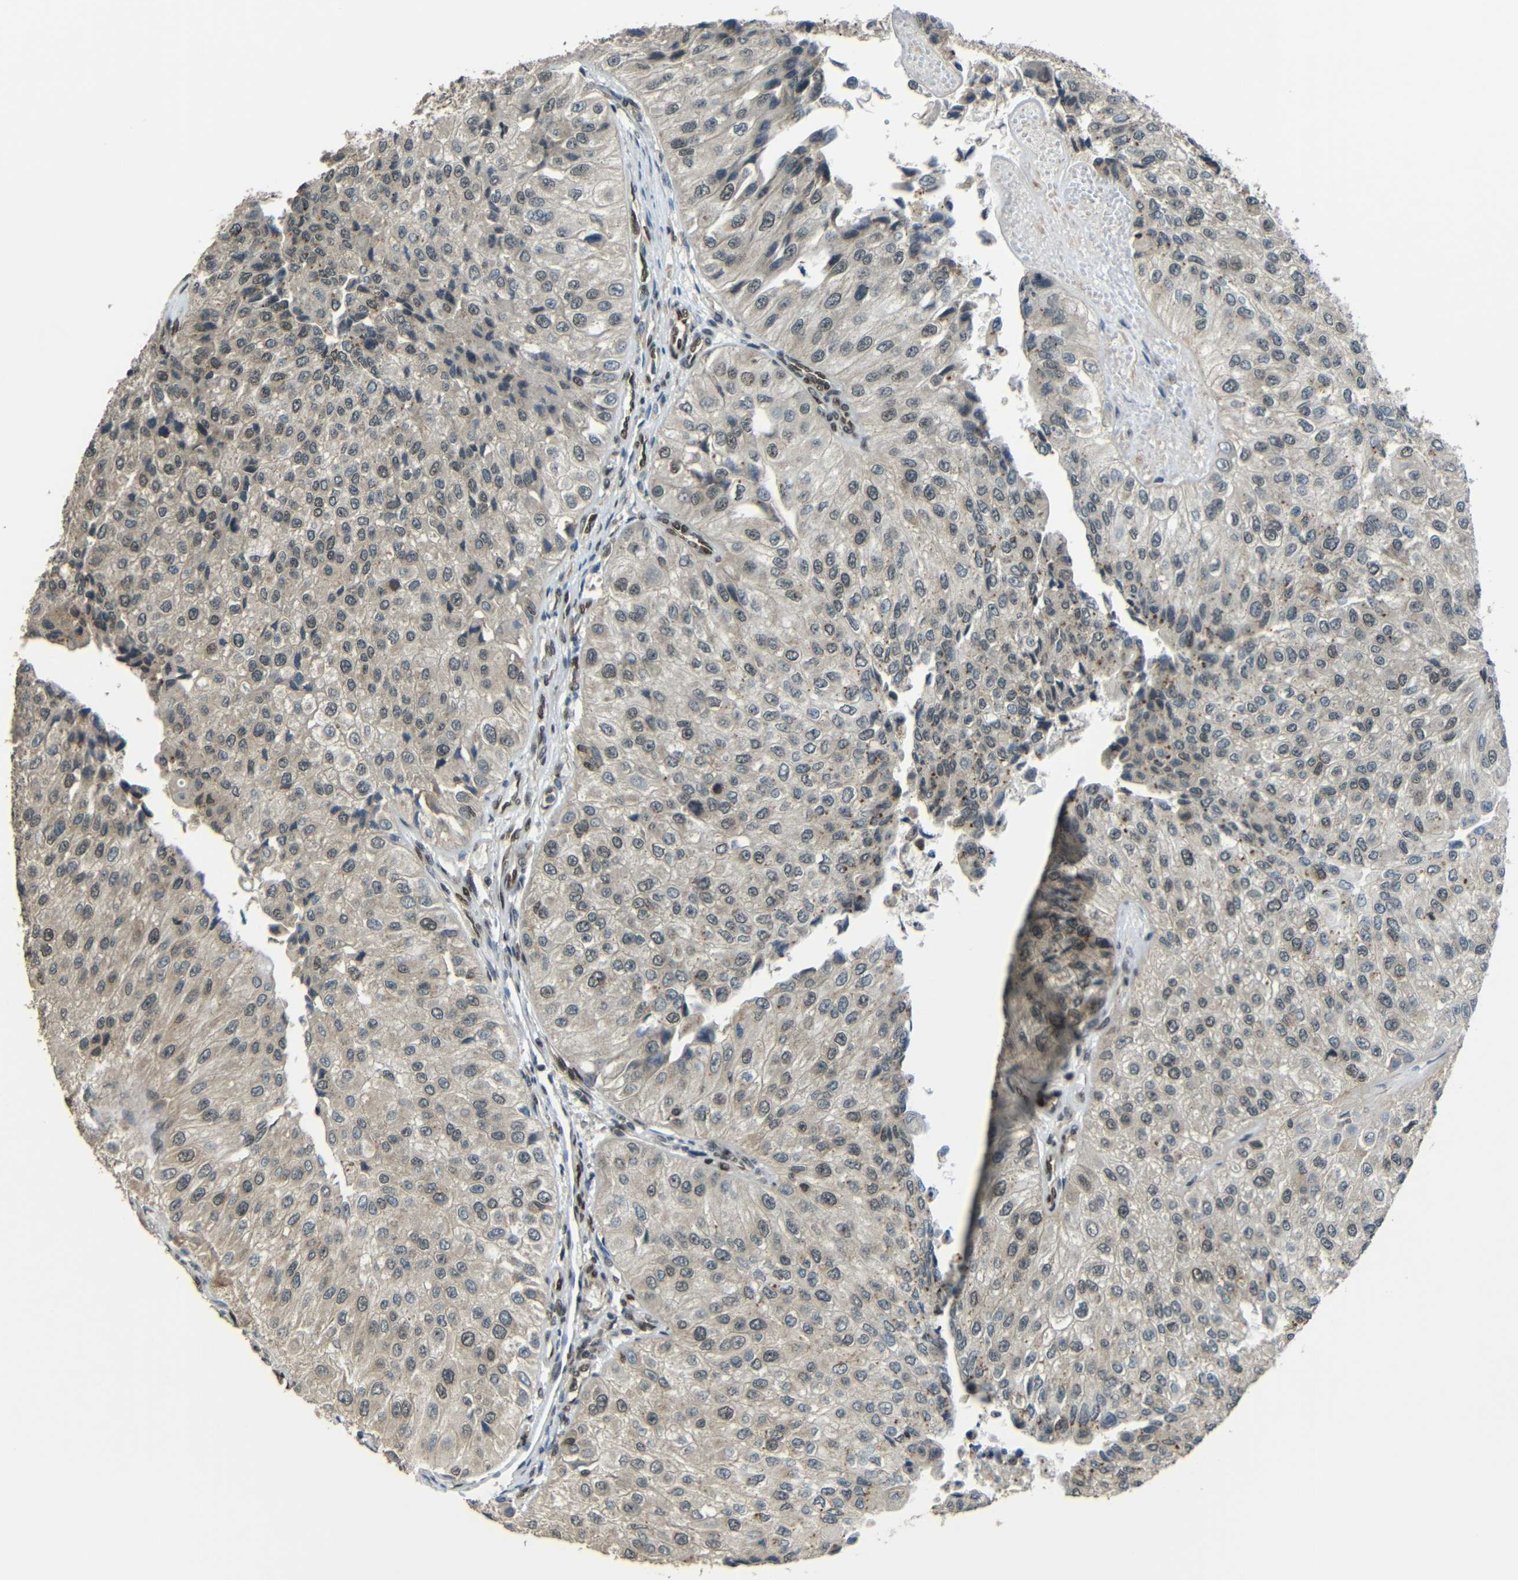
{"staining": {"intensity": "negative", "quantity": "none", "location": "none"}, "tissue": "urothelial cancer", "cell_type": "Tumor cells", "image_type": "cancer", "snomed": [{"axis": "morphology", "description": "Urothelial carcinoma, High grade"}, {"axis": "topography", "description": "Kidney"}, {"axis": "topography", "description": "Urinary bladder"}], "caption": "The photomicrograph demonstrates no staining of tumor cells in urothelial cancer.", "gene": "PSIP1", "patient": {"sex": "male", "age": 77}}